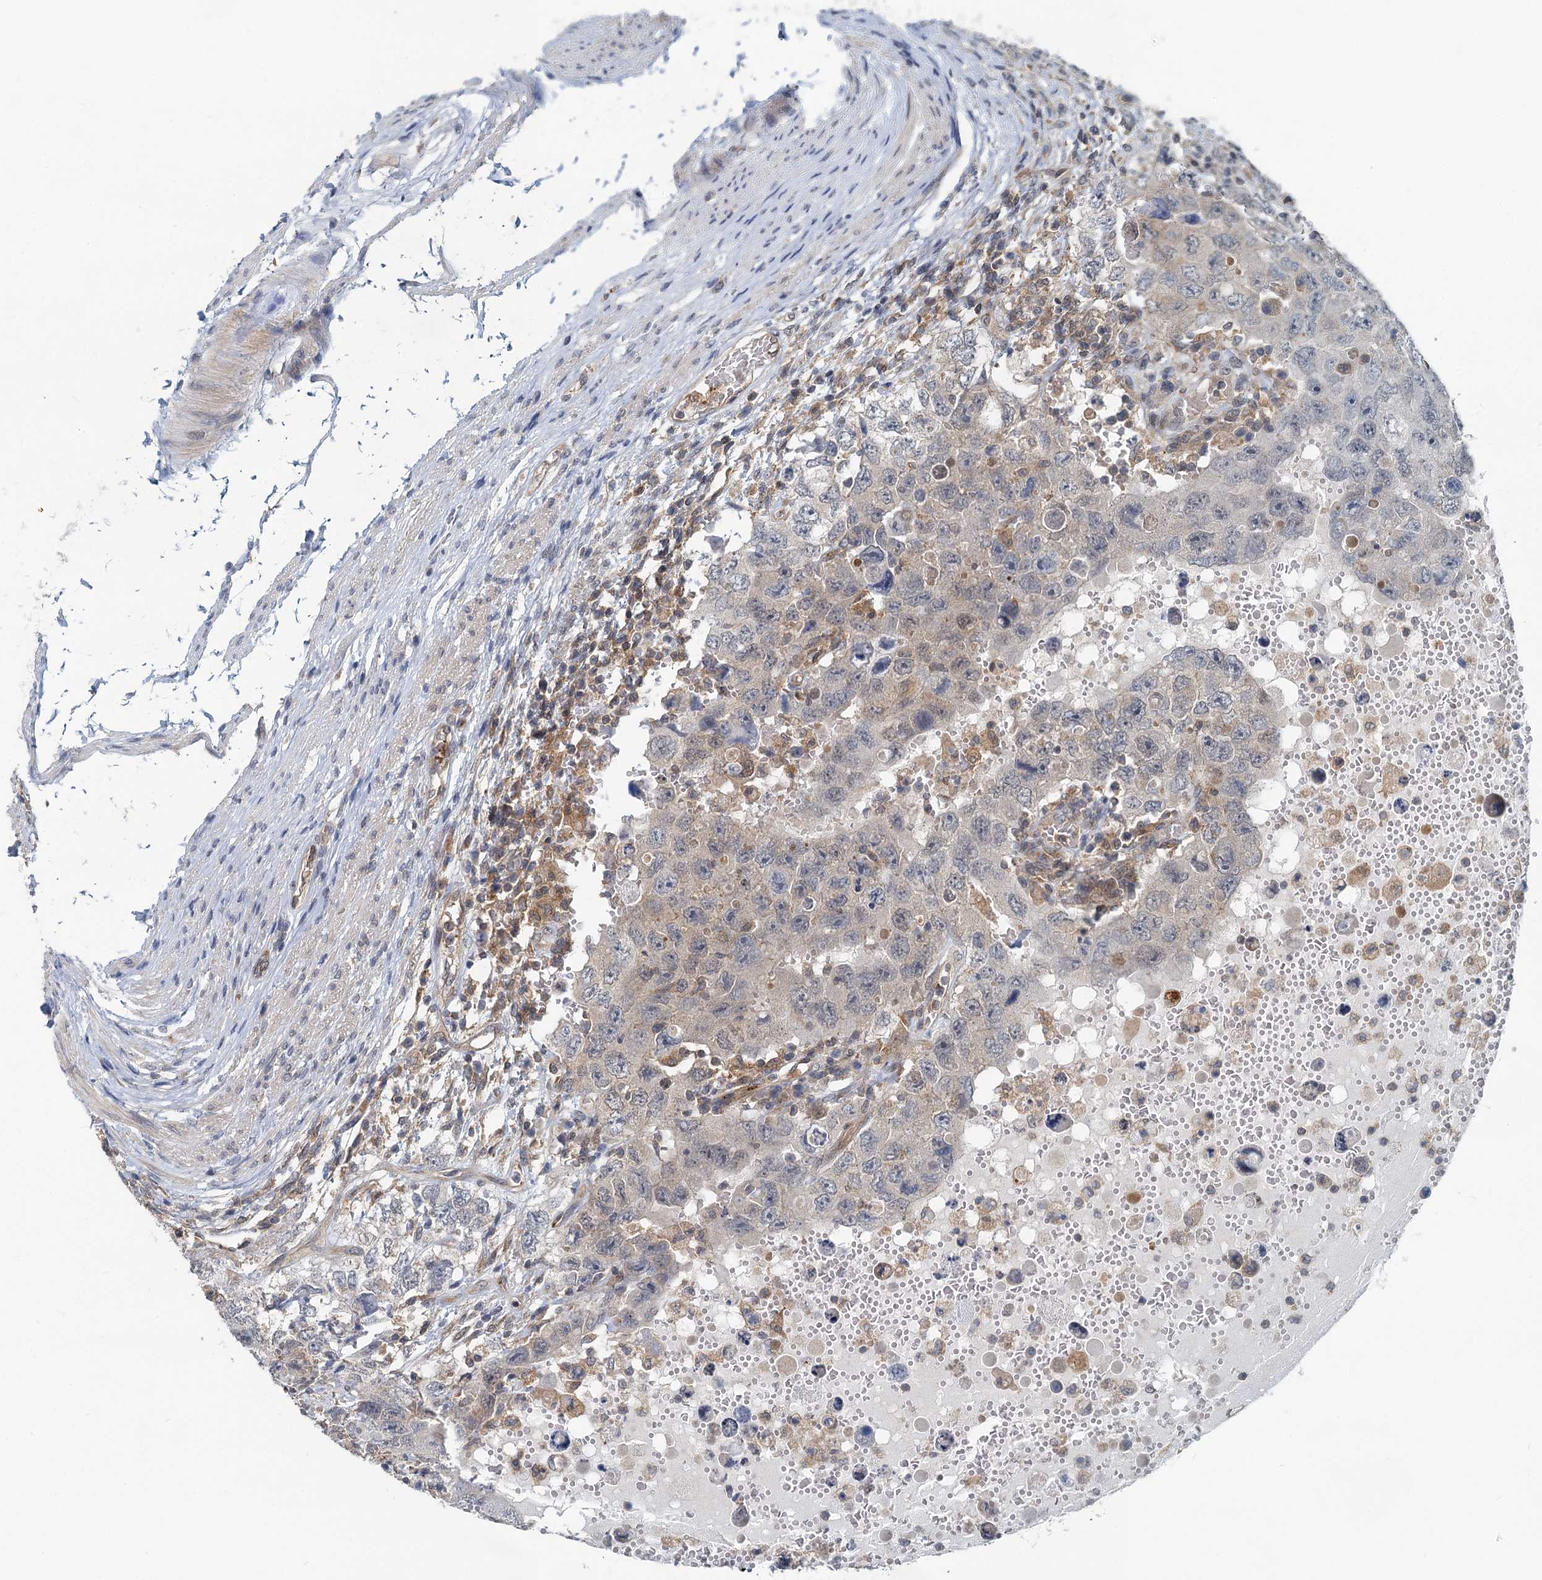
{"staining": {"intensity": "weak", "quantity": "<25%", "location": "cytoplasmic/membranous"}, "tissue": "testis cancer", "cell_type": "Tumor cells", "image_type": "cancer", "snomed": [{"axis": "morphology", "description": "Carcinoma, Embryonal, NOS"}, {"axis": "topography", "description": "Testis"}], "caption": "Immunohistochemical staining of human testis cancer exhibits no significant staining in tumor cells.", "gene": "GCLM", "patient": {"sex": "male", "age": 26}}